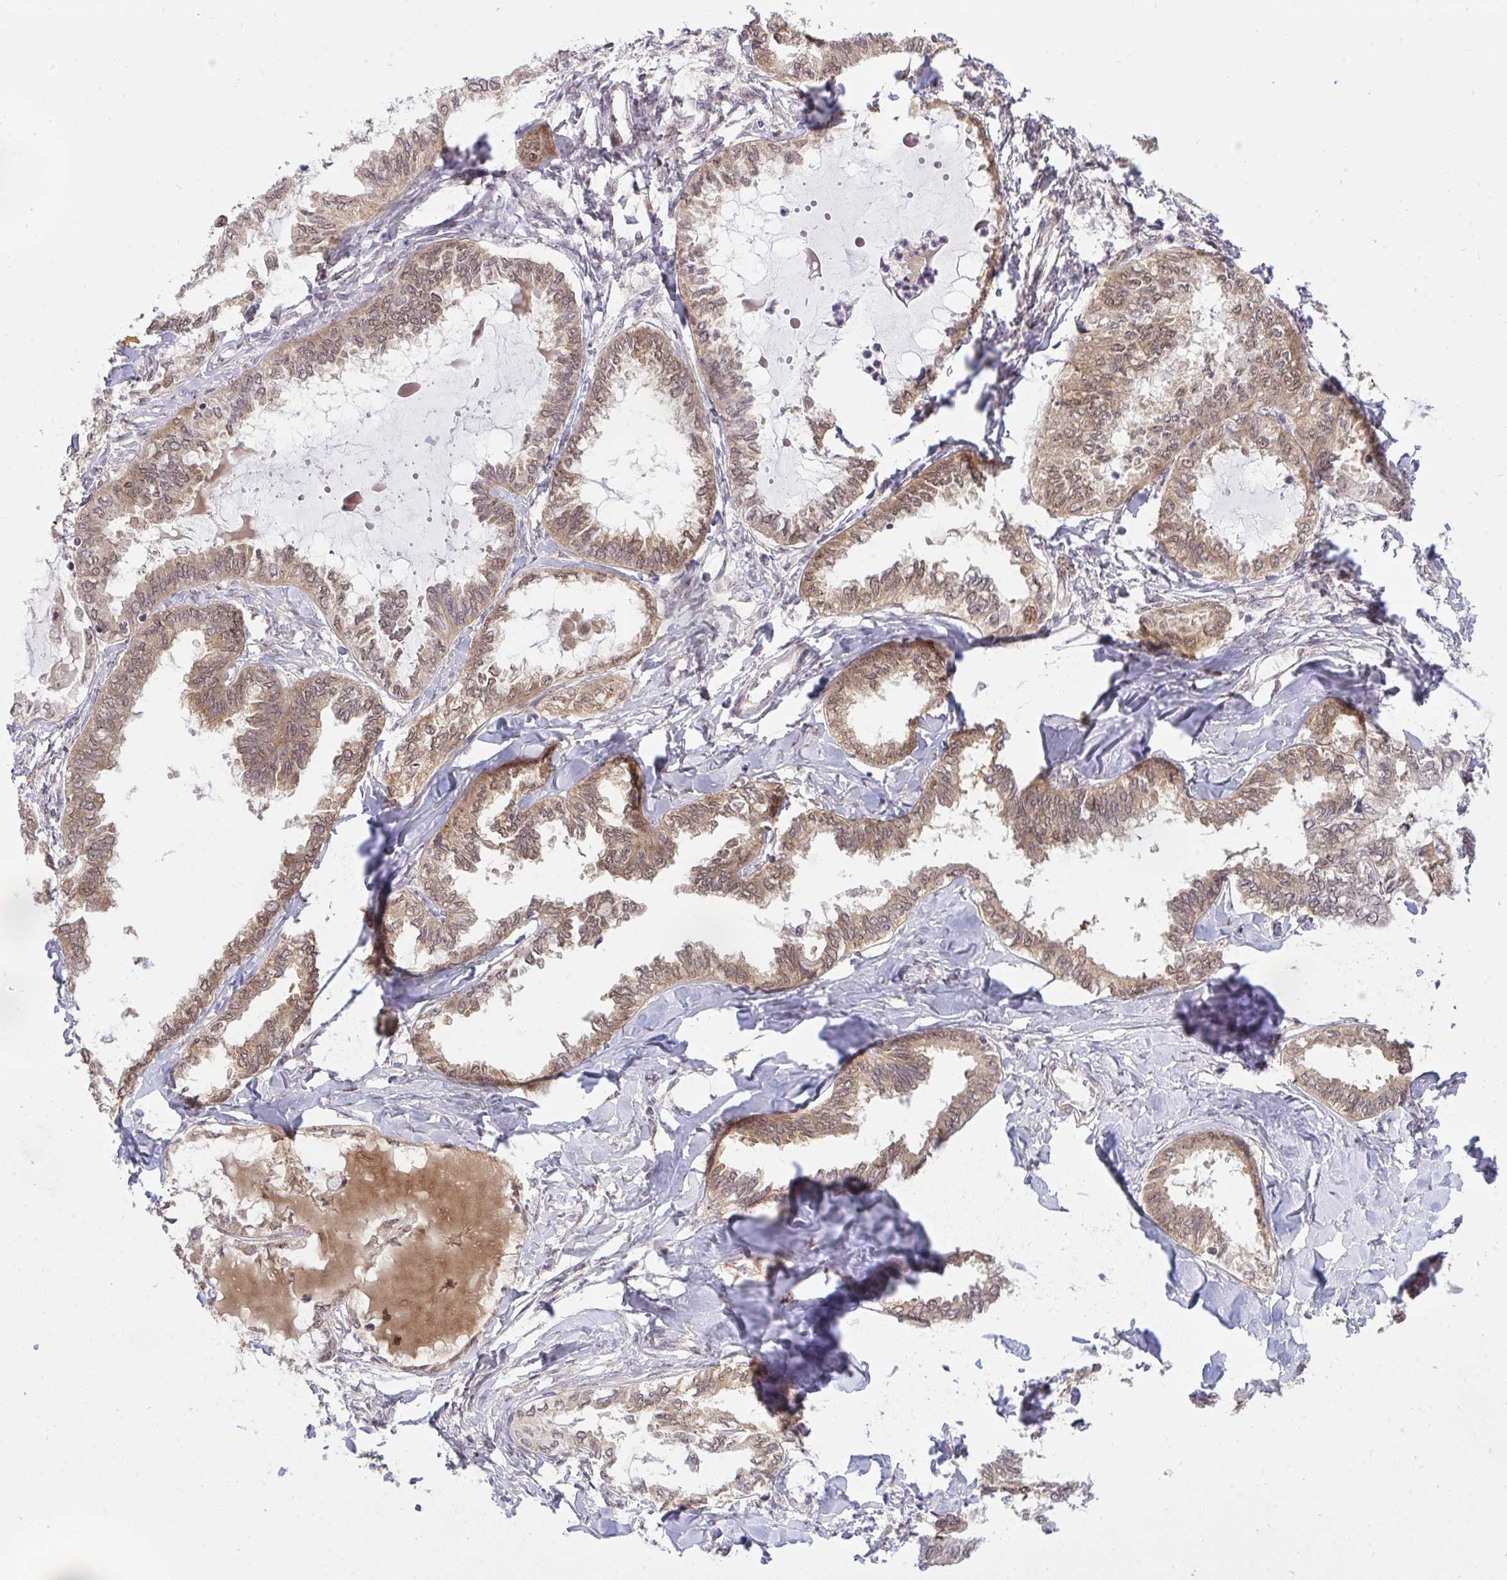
{"staining": {"intensity": "weak", "quantity": ">75%", "location": "cytoplasmic/membranous"}, "tissue": "ovarian cancer", "cell_type": "Tumor cells", "image_type": "cancer", "snomed": [{"axis": "morphology", "description": "Carcinoma, endometroid"}, {"axis": "topography", "description": "Ovary"}], "caption": "Brown immunohistochemical staining in endometroid carcinoma (ovarian) exhibits weak cytoplasmic/membranous positivity in about >75% of tumor cells. (Stains: DAB (3,3'-diaminobenzidine) in brown, nuclei in blue, Microscopy: brightfield microscopy at high magnification).", "gene": "ERI1", "patient": {"sex": "female", "age": 70}}